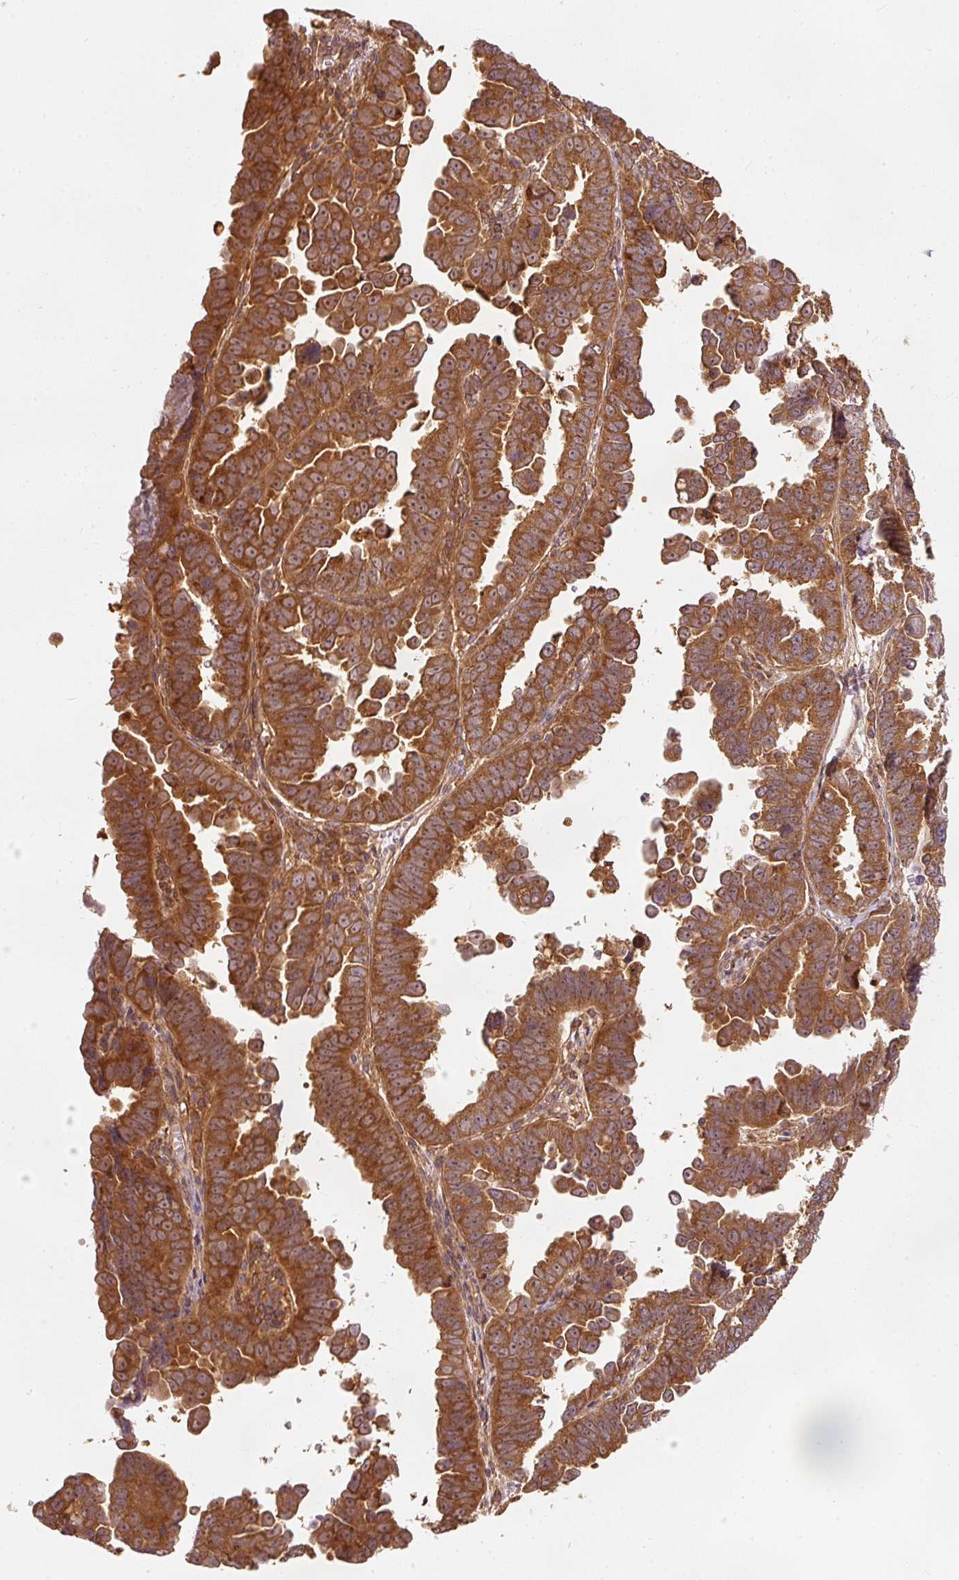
{"staining": {"intensity": "strong", "quantity": ">75%", "location": "cytoplasmic/membranous"}, "tissue": "endometrial cancer", "cell_type": "Tumor cells", "image_type": "cancer", "snomed": [{"axis": "morphology", "description": "Adenocarcinoma, NOS"}, {"axis": "topography", "description": "Endometrium"}], "caption": "A photomicrograph of human endometrial cancer (adenocarcinoma) stained for a protein exhibits strong cytoplasmic/membranous brown staining in tumor cells.", "gene": "EIF3B", "patient": {"sex": "female", "age": 75}}